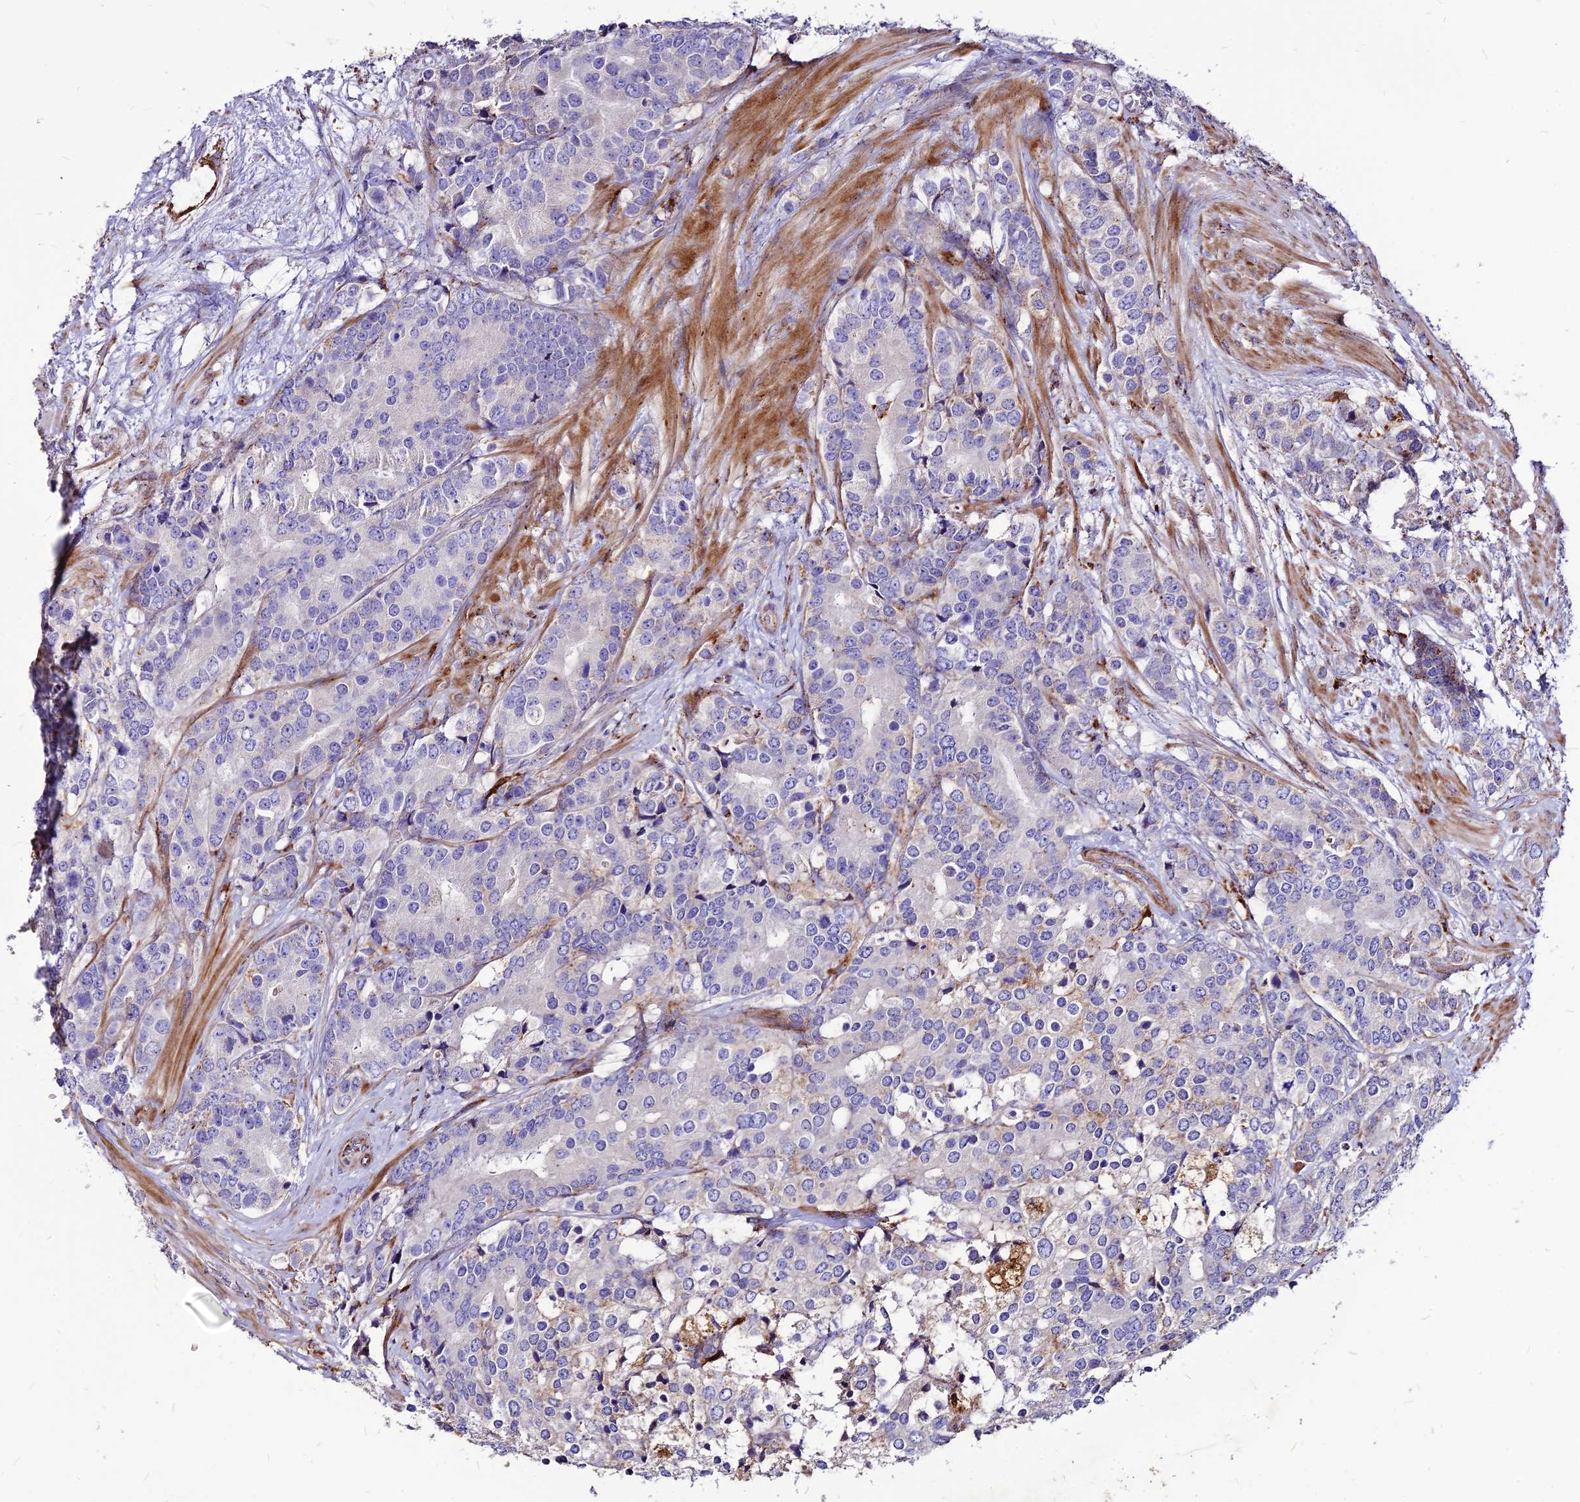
{"staining": {"intensity": "negative", "quantity": "none", "location": "none"}, "tissue": "prostate cancer", "cell_type": "Tumor cells", "image_type": "cancer", "snomed": [{"axis": "morphology", "description": "Adenocarcinoma, High grade"}, {"axis": "topography", "description": "Prostate"}], "caption": "A photomicrograph of prostate cancer (high-grade adenocarcinoma) stained for a protein reveals no brown staining in tumor cells.", "gene": "RIMOC1", "patient": {"sex": "male", "age": 62}}